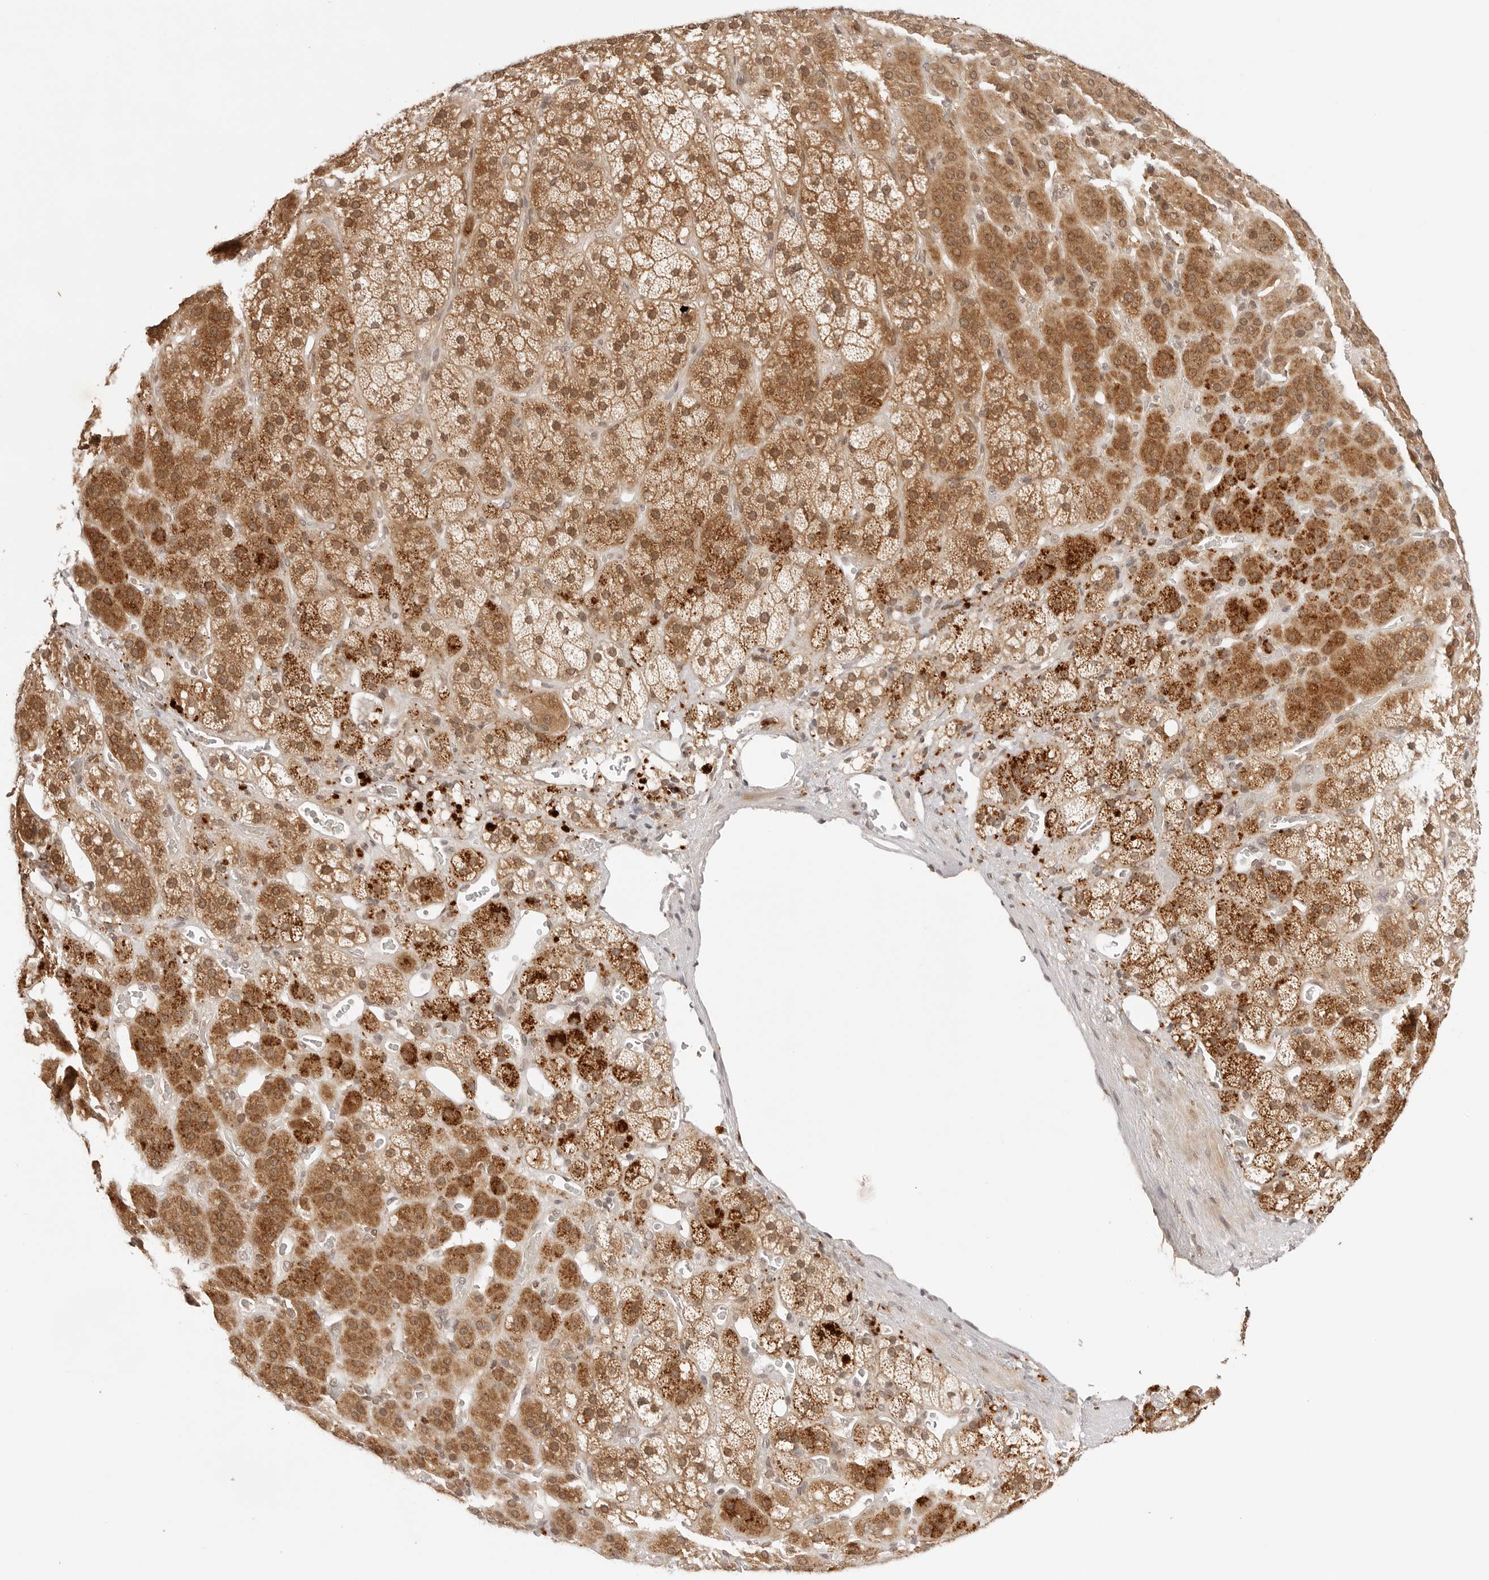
{"staining": {"intensity": "moderate", "quantity": ">75%", "location": "cytoplasmic/membranous,nuclear"}, "tissue": "adrenal gland", "cell_type": "Glandular cells", "image_type": "normal", "snomed": [{"axis": "morphology", "description": "Normal tissue, NOS"}, {"axis": "topography", "description": "Adrenal gland"}], "caption": "Protein staining demonstrates moderate cytoplasmic/membranous,nuclear expression in about >75% of glandular cells in normal adrenal gland.", "gene": "GPR34", "patient": {"sex": "male", "age": 57}}